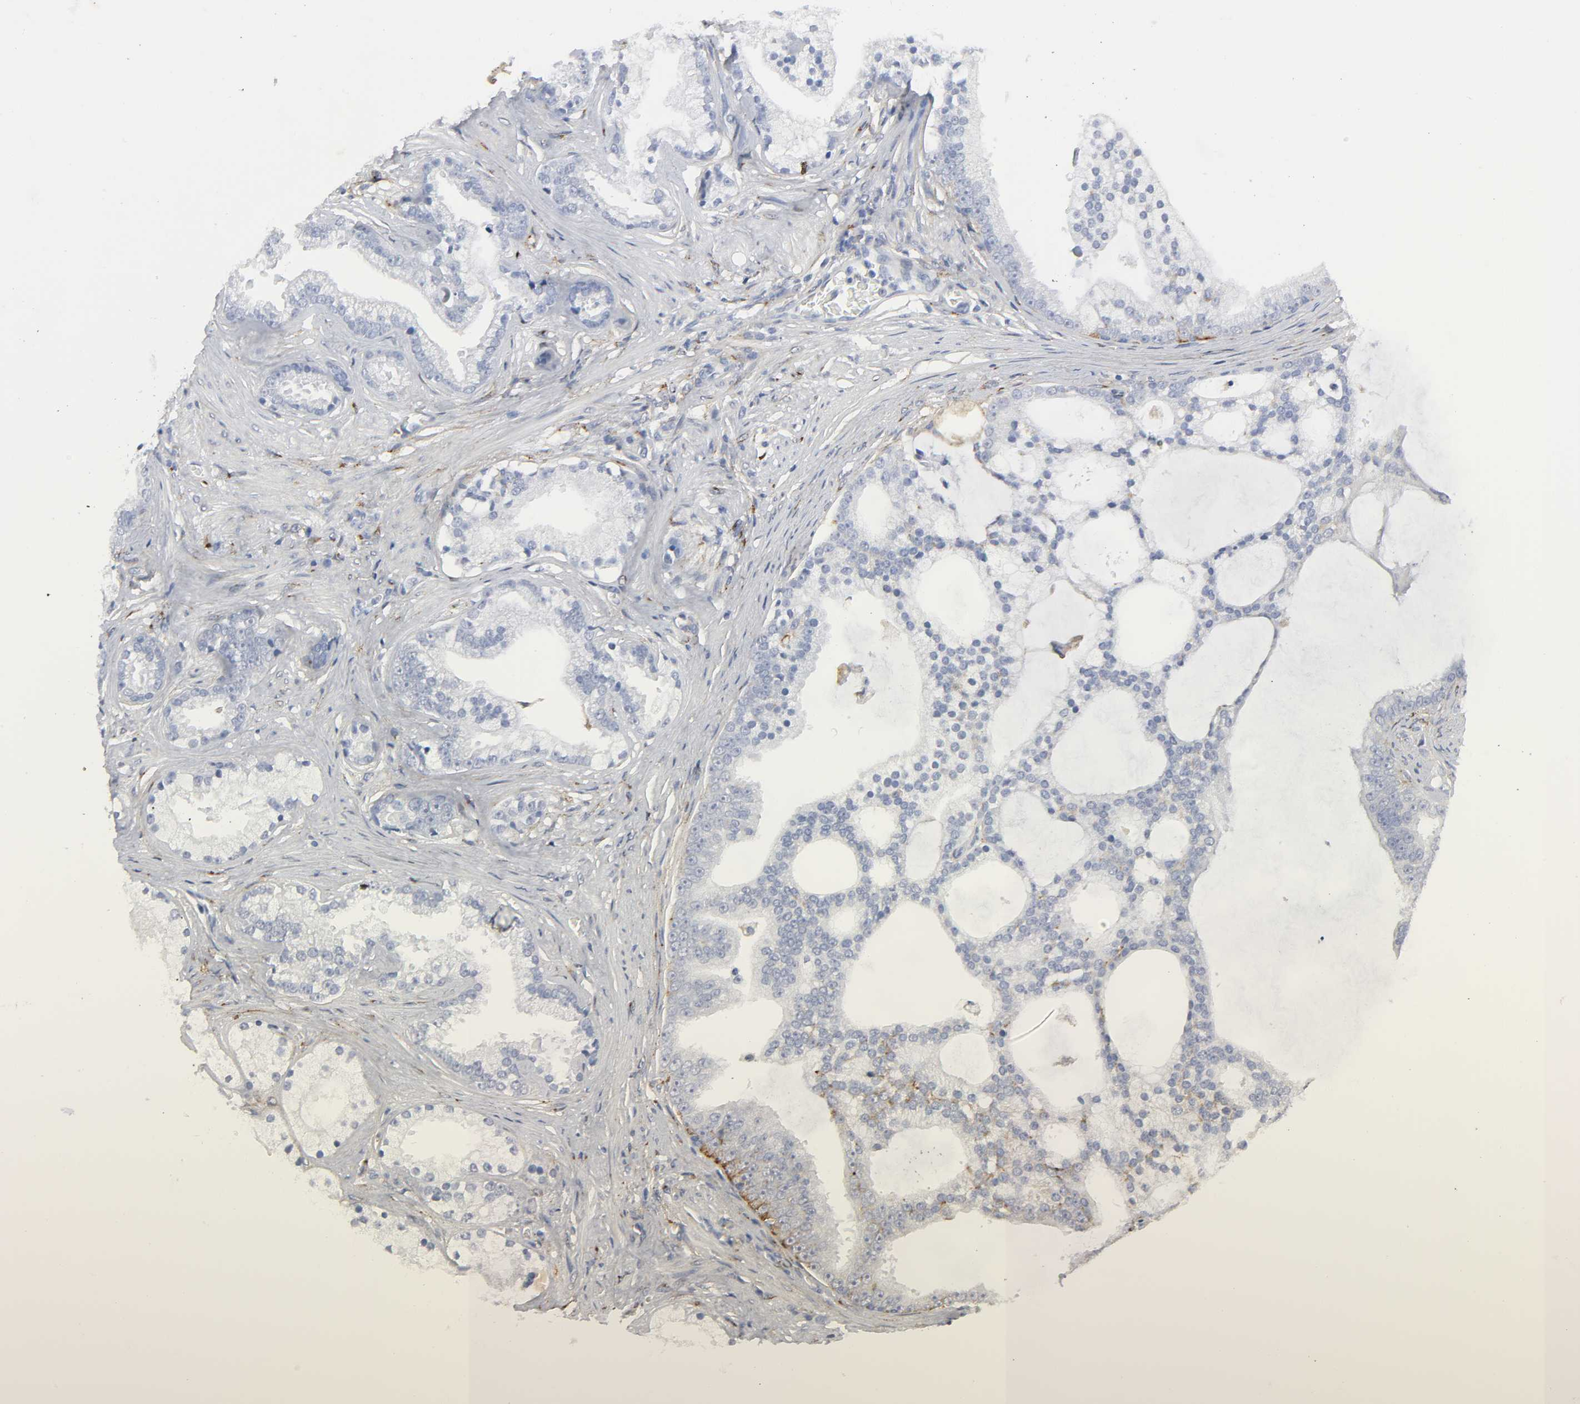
{"staining": {"intensity": "negative", "quantity": "none", "location": "none"}, "tissue": "prostate cancer", "cell_type": "Tumor cells", "image_type": "cancer", "snomed": [{"axis": "morphology", "description": "Adenocarcinoma, Low grade"}, {"axis": "topography", "description": "Prostate"}], "caption": "Immunohistochemistry (IHC) photomicrograph of human prostate adenocarcinoma (low-grade) stained for a protein (brown), which exhibits no expression in tumor cells.", "gene": "LRP1", "patient": {"sex": "male", "age": 58}}